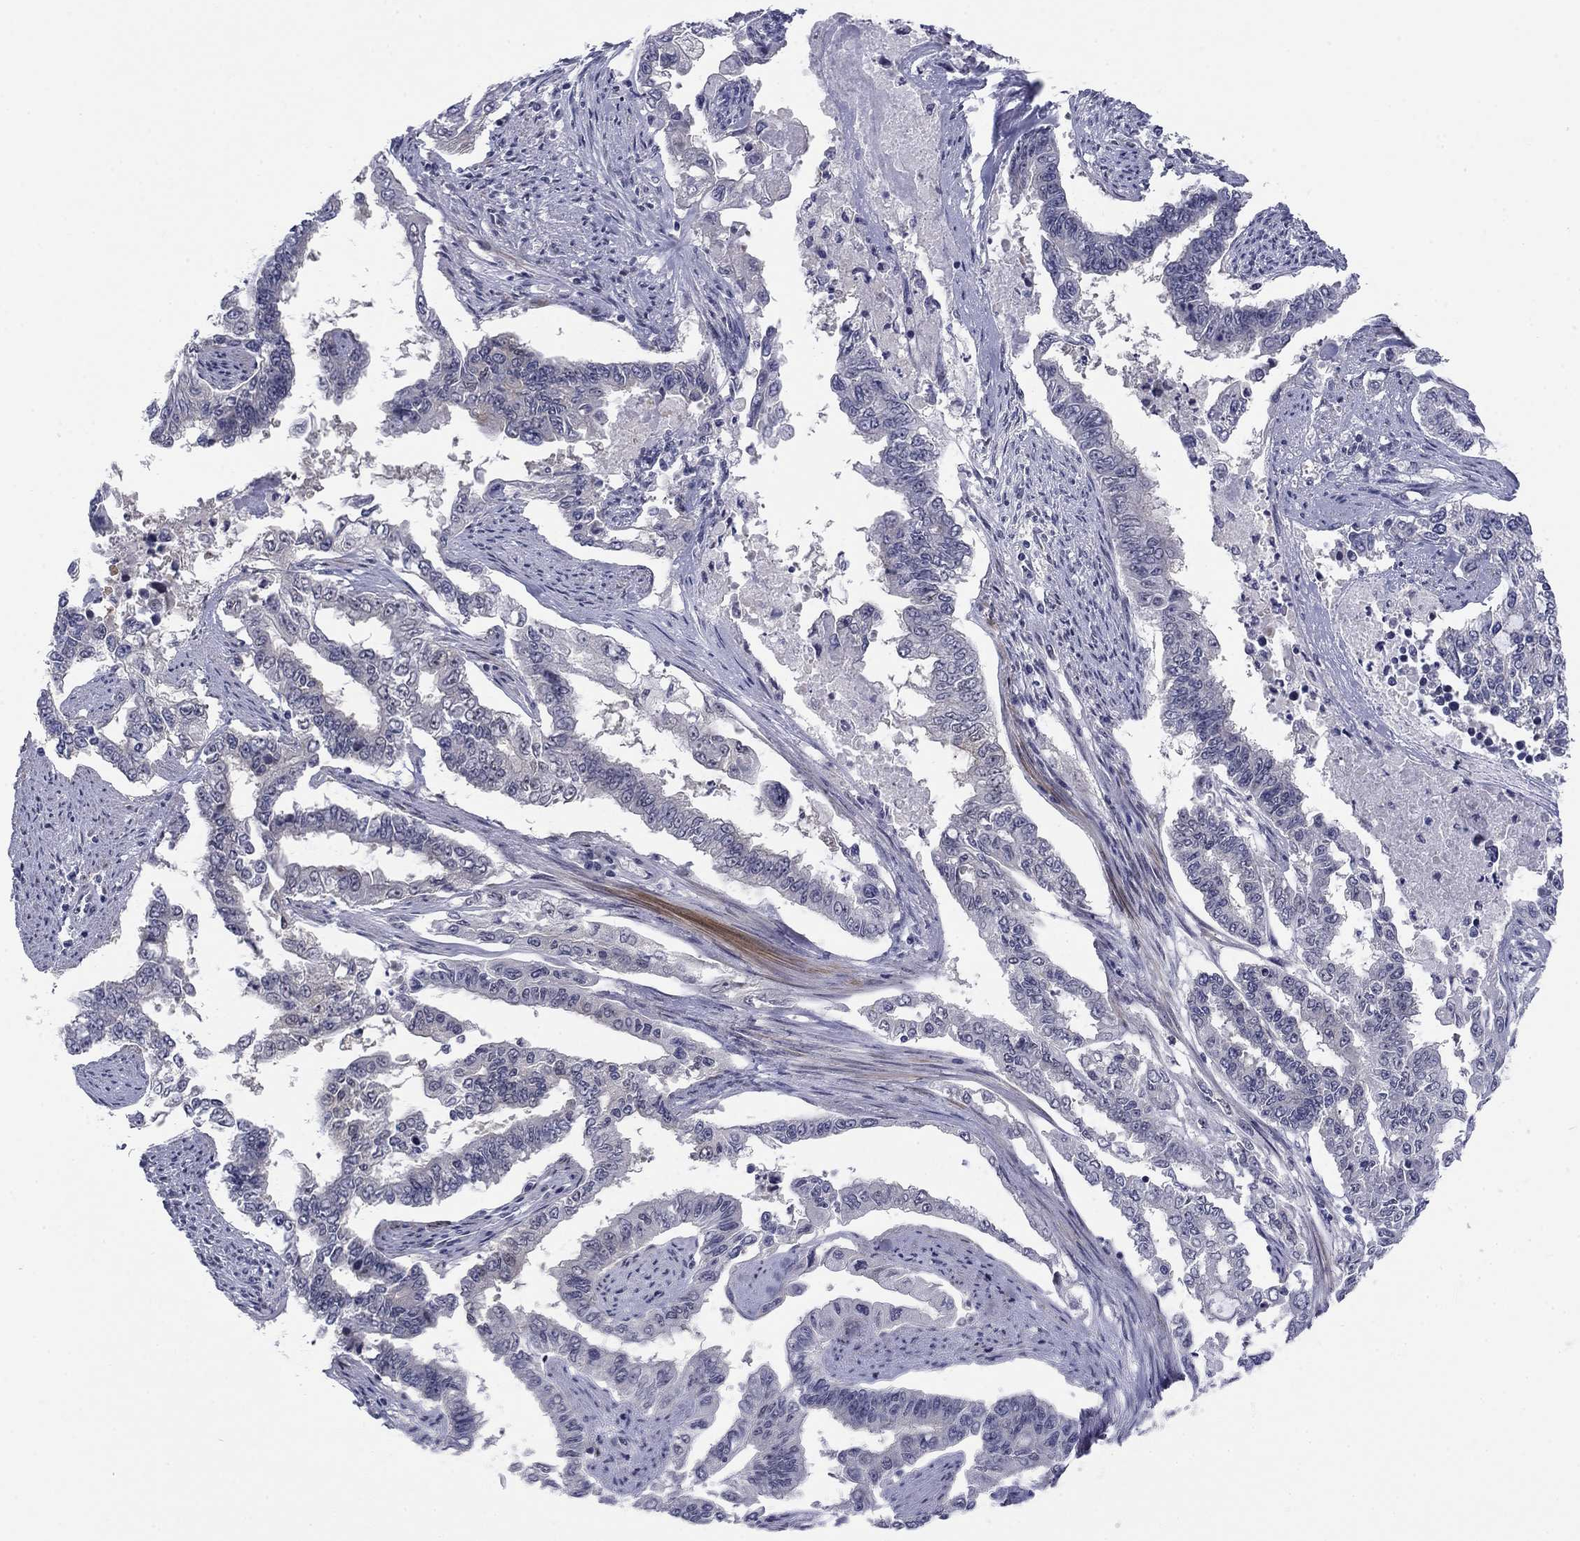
{"staining": {"intensity": "negative", "quantity": "none", "location": "none"}, "tissue": "endometrial cancer", "cell_type": "Tumor cells", "image_type": "cancer", "snomed": [{"axis": "morphology", "description": "Adenocarcinoma, NOS"}, {"axis": "topography", "description": "Uterus"}], "caption": "There is no significant staining in tumor cells of endometrial adenocarcinoma.", "gene": "TIGD4", "patient": {"sex": "female", "age": 59}}